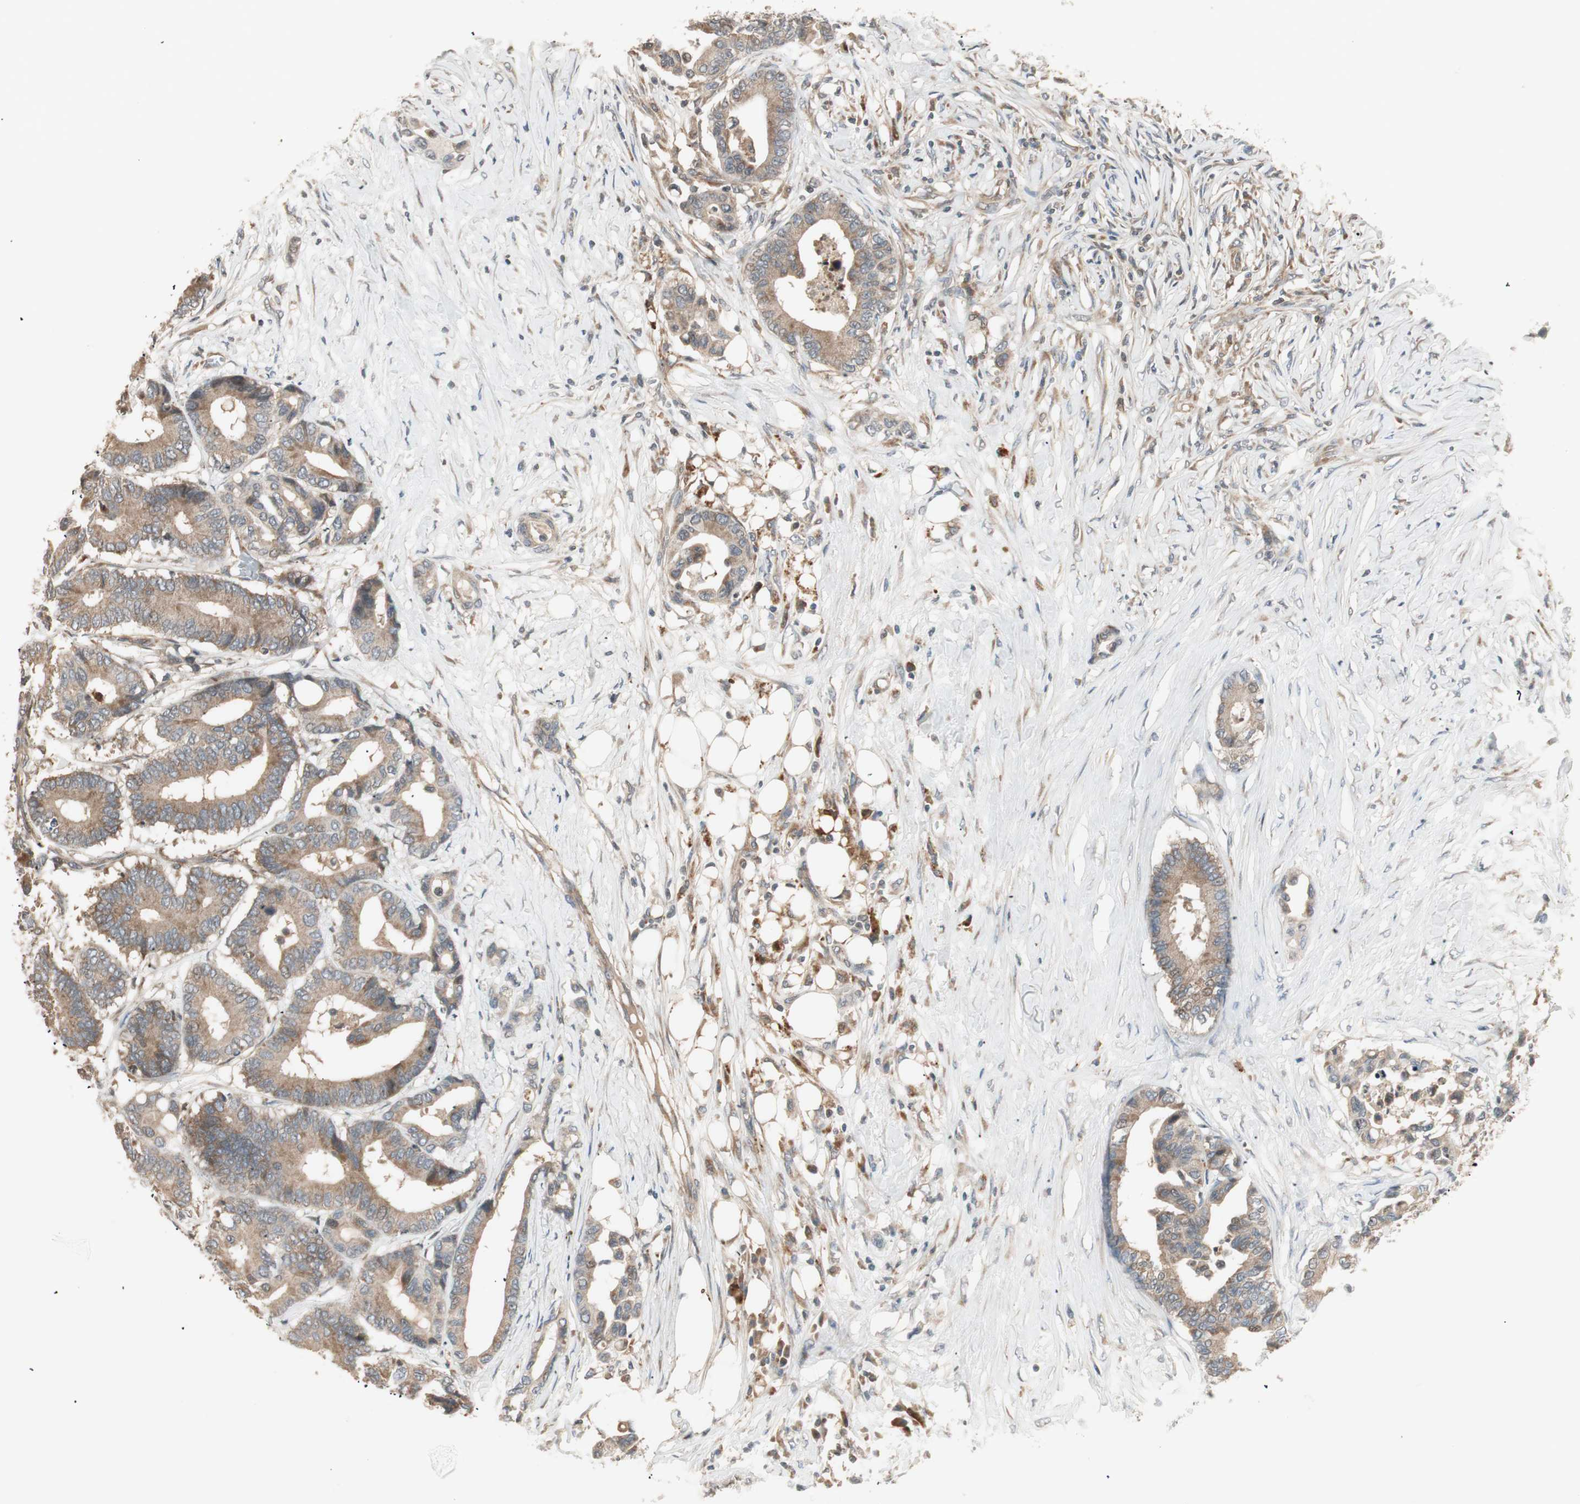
{"staining": {"intensity": "weak", "quantity": ">75%", "location": "cytoplasmic/membranous"}, "tissue": "colorectal cancer", "cell_type": "Tumor cells", "image_type": "cancer", "snomed": [{"axis": "morphology", "description": "Normal tissue, NOS"}, {"axis": "morphology", "description": "Adenocarcinoma, NOS"}, {"axis": "topography", "description": "Colon"}], "caption": "Colorectal cancer stained for a protein (brown) reveals weak cytoplasmic/membranous positive staining in approximately >75% of tumor cells.", "gene": "SFRP1", "patient": {"sex": "male", "age": 82}}